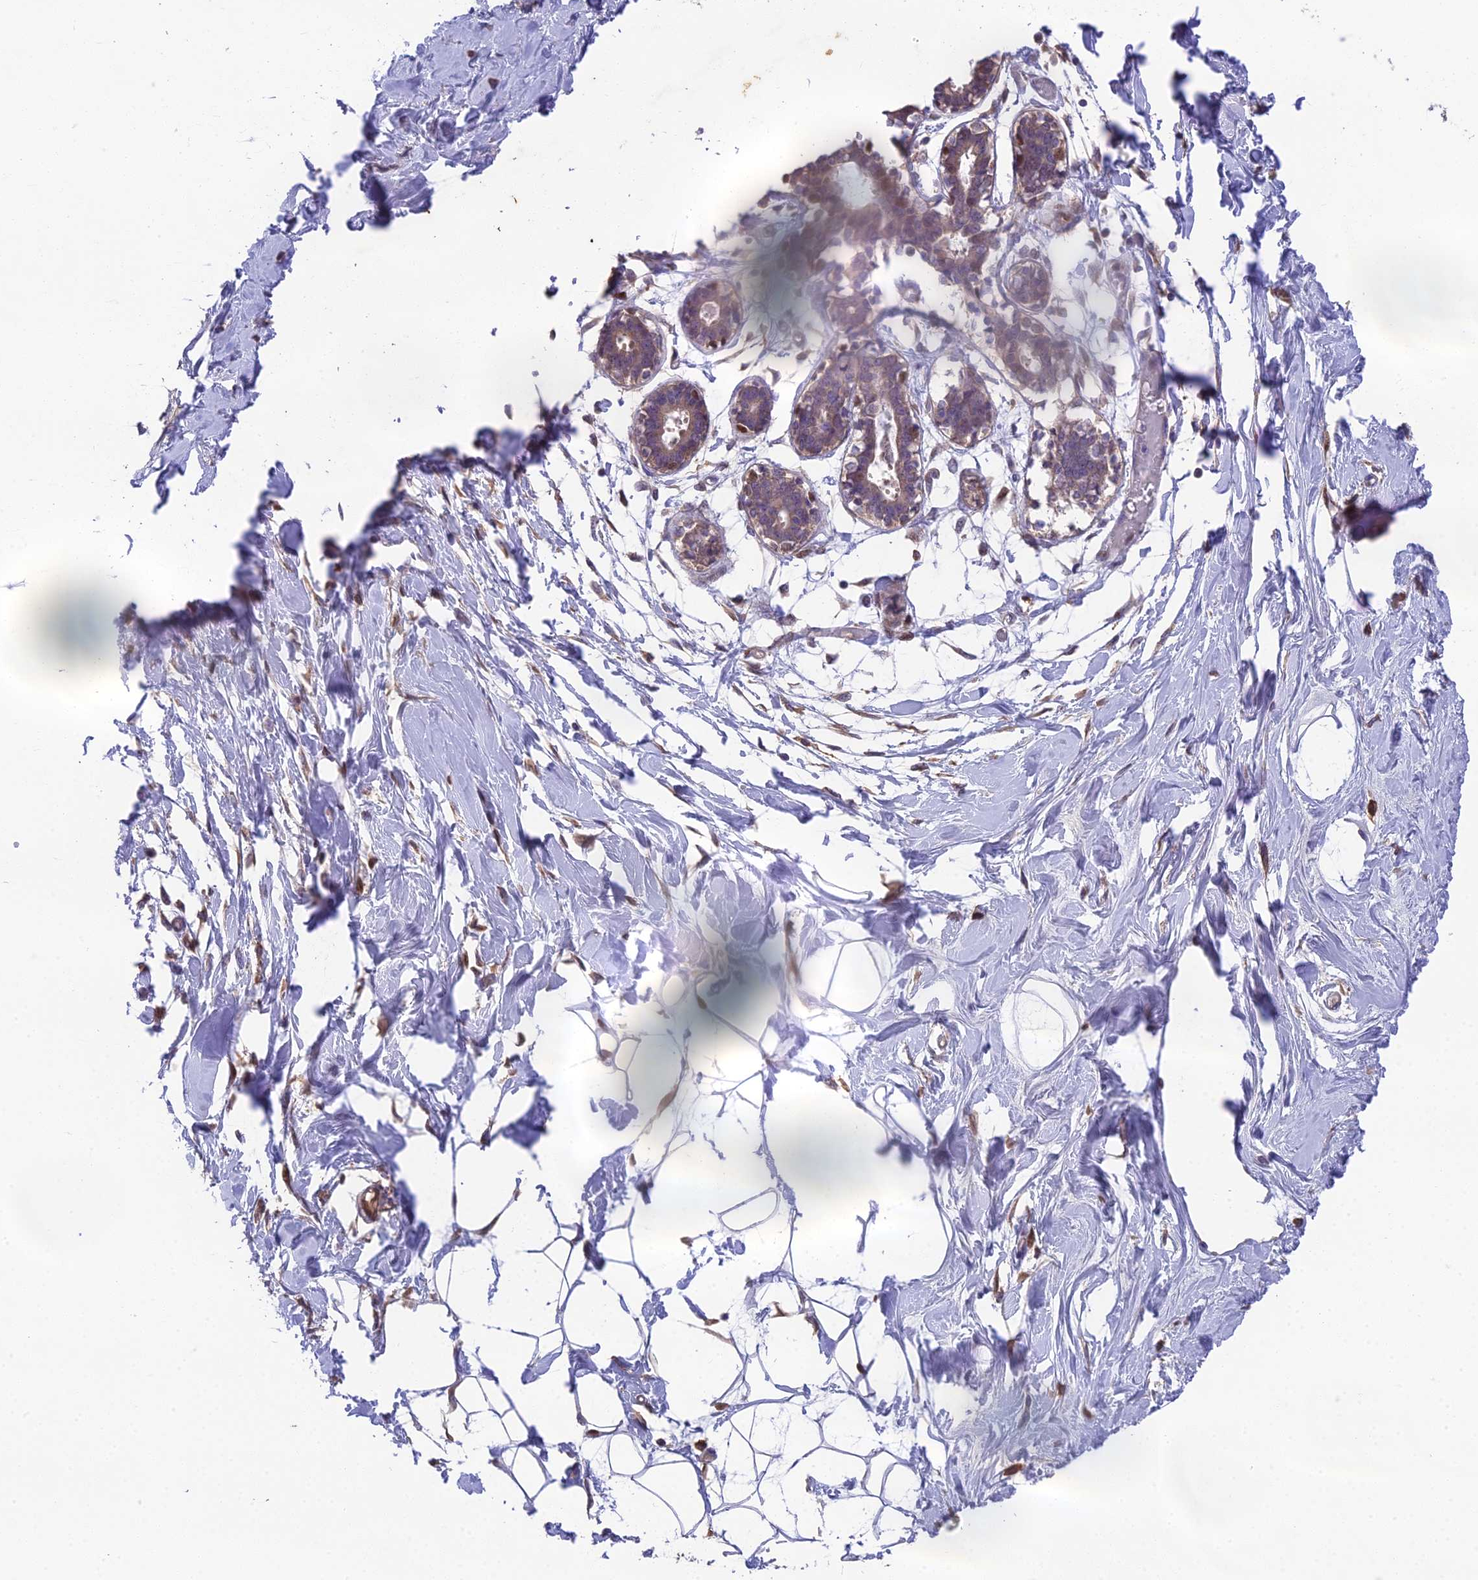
{"staining": {"intensity": "negative", "quantity": "none", "location": "none"}, "tissue": "breast", "cell_type": "Adipocytes", "image_type": "normal", "snomed": [{"axis": "morphology", "description": "Normal tissue, NOS"}, {"axis": "topography", "description": "Breast"}], "caption": "DAB immunohistochemical staining of benign breast displays no significant staining in adipocytes.", "gene": "PUS10", "patient": {"sex": "female", "age": 27}}